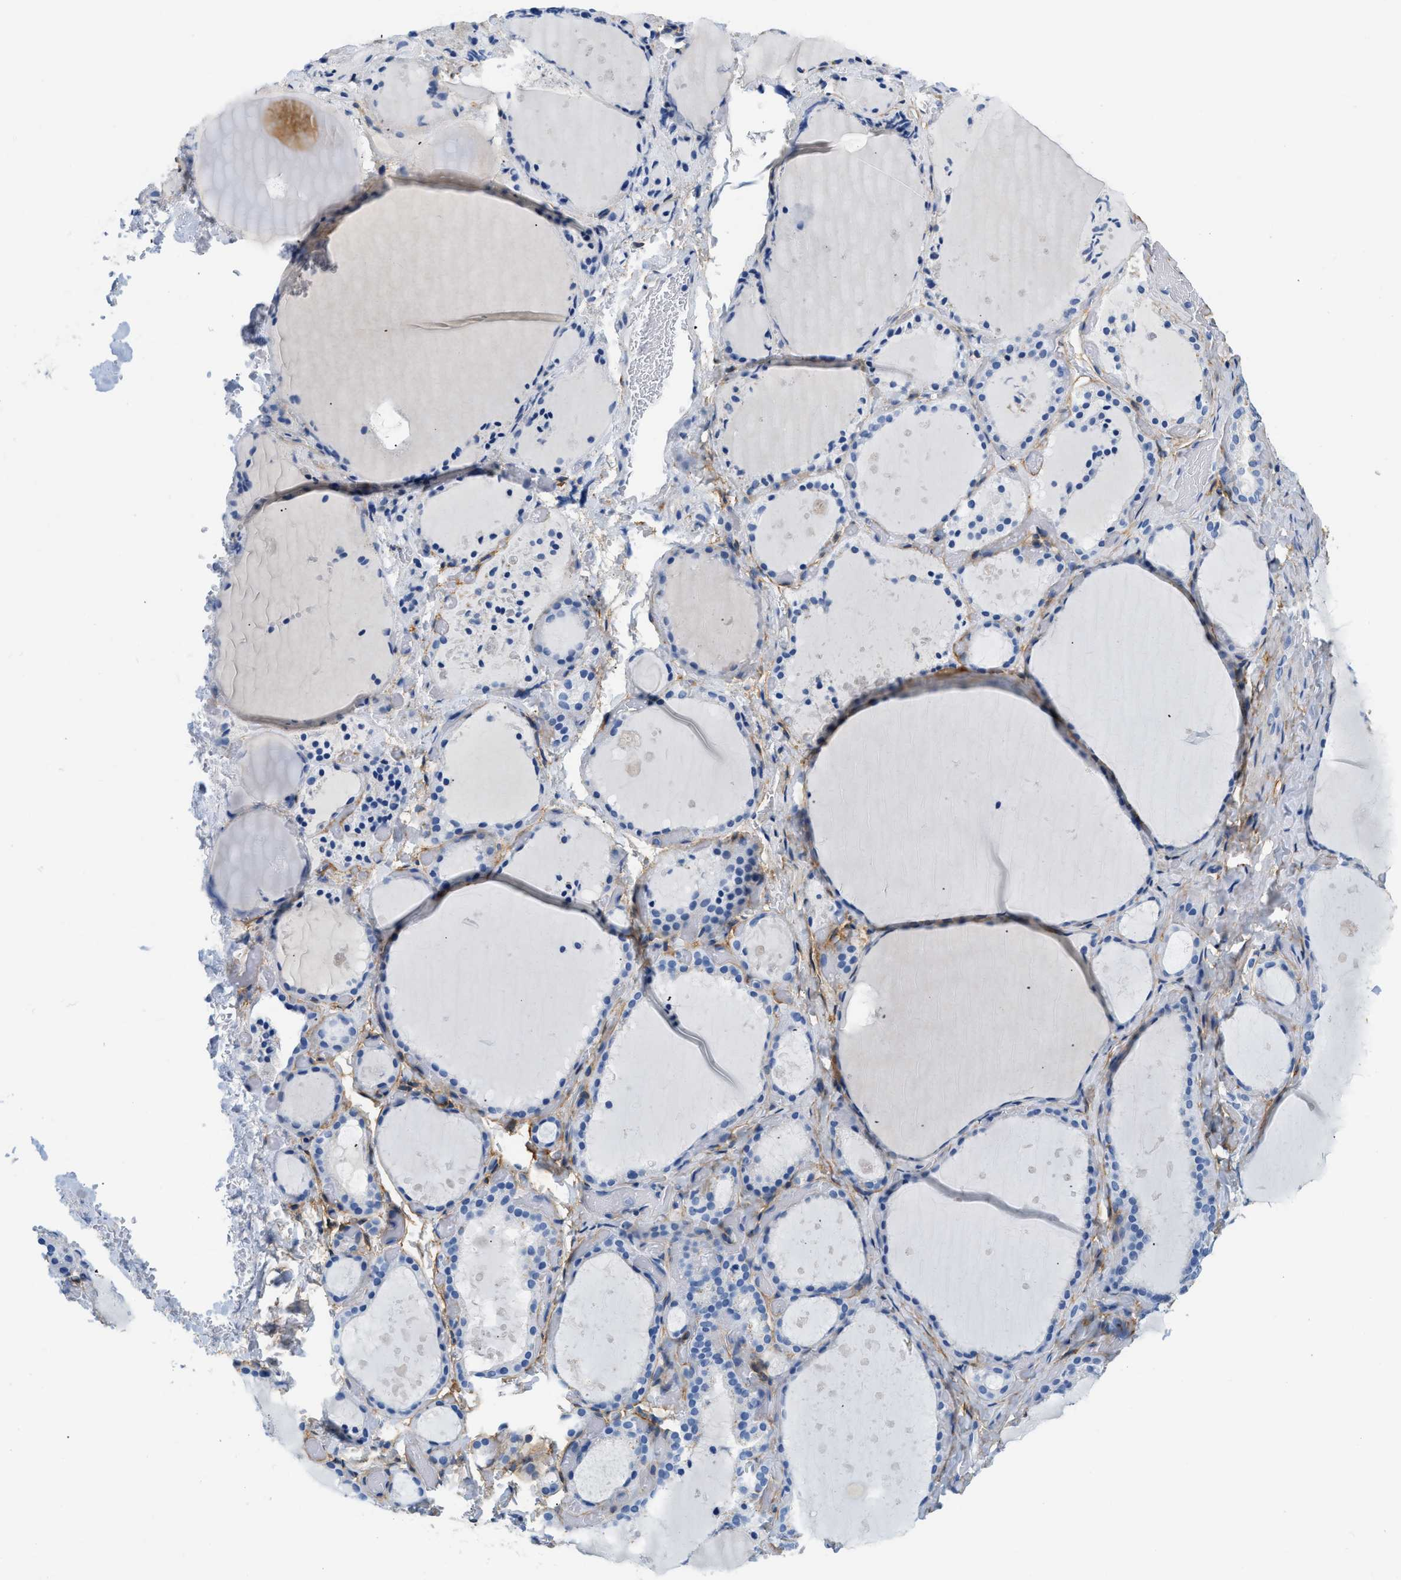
{"staining": {"intensity": "negative", "quantity": "none", "location": "none"}, "tissue": "thyroid gland", "cell_type": "Glandular cells", "image_type": "normal", "snomed": [{"axis": "morphology", "description": "Normal tissue, NOS"}, {"axis": "topography", "description": "Thyroid gland"}], "caption": "This is a histopathology image of immunohistochemistry staining of benign thyroid gland, which shows no expression in glandular cells.", "gene": "PDGFRB", "patient": {"sex": "female", "age": 44}}